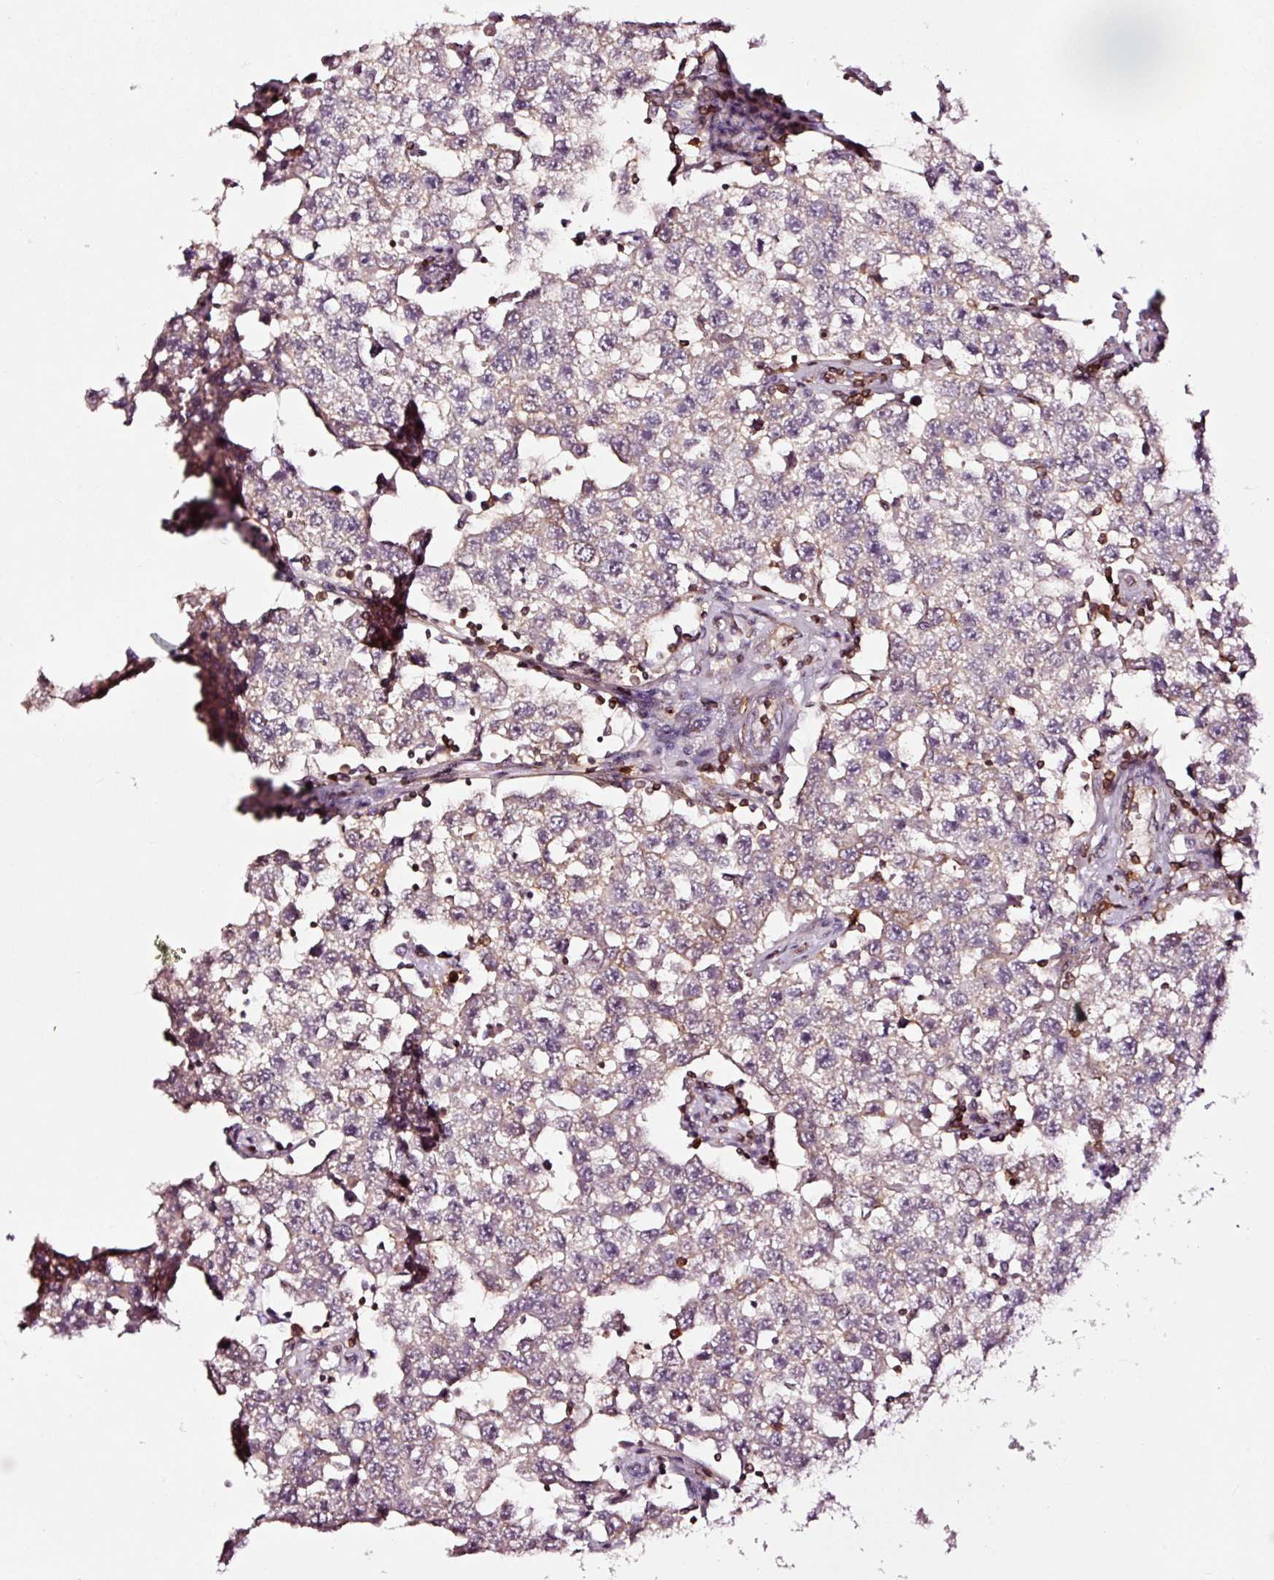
{"staining": {"intensity": "negative", "quantity": "none", "location": "none"}, "tissue": "testis cancer", "cell_type": "Tumor cells", "image_type": "cancer", "snomed": [{"axis": "morphology", "description": "Seminoma, NOS"}, {"axis": "topography", "description": "Testis"}], "caption": "Immunohistochemical staining of human testis seminoma displays no significant expression in tumor cells.", "gene": "ADD3", "patient": {"sex": "male", "age": 34}}